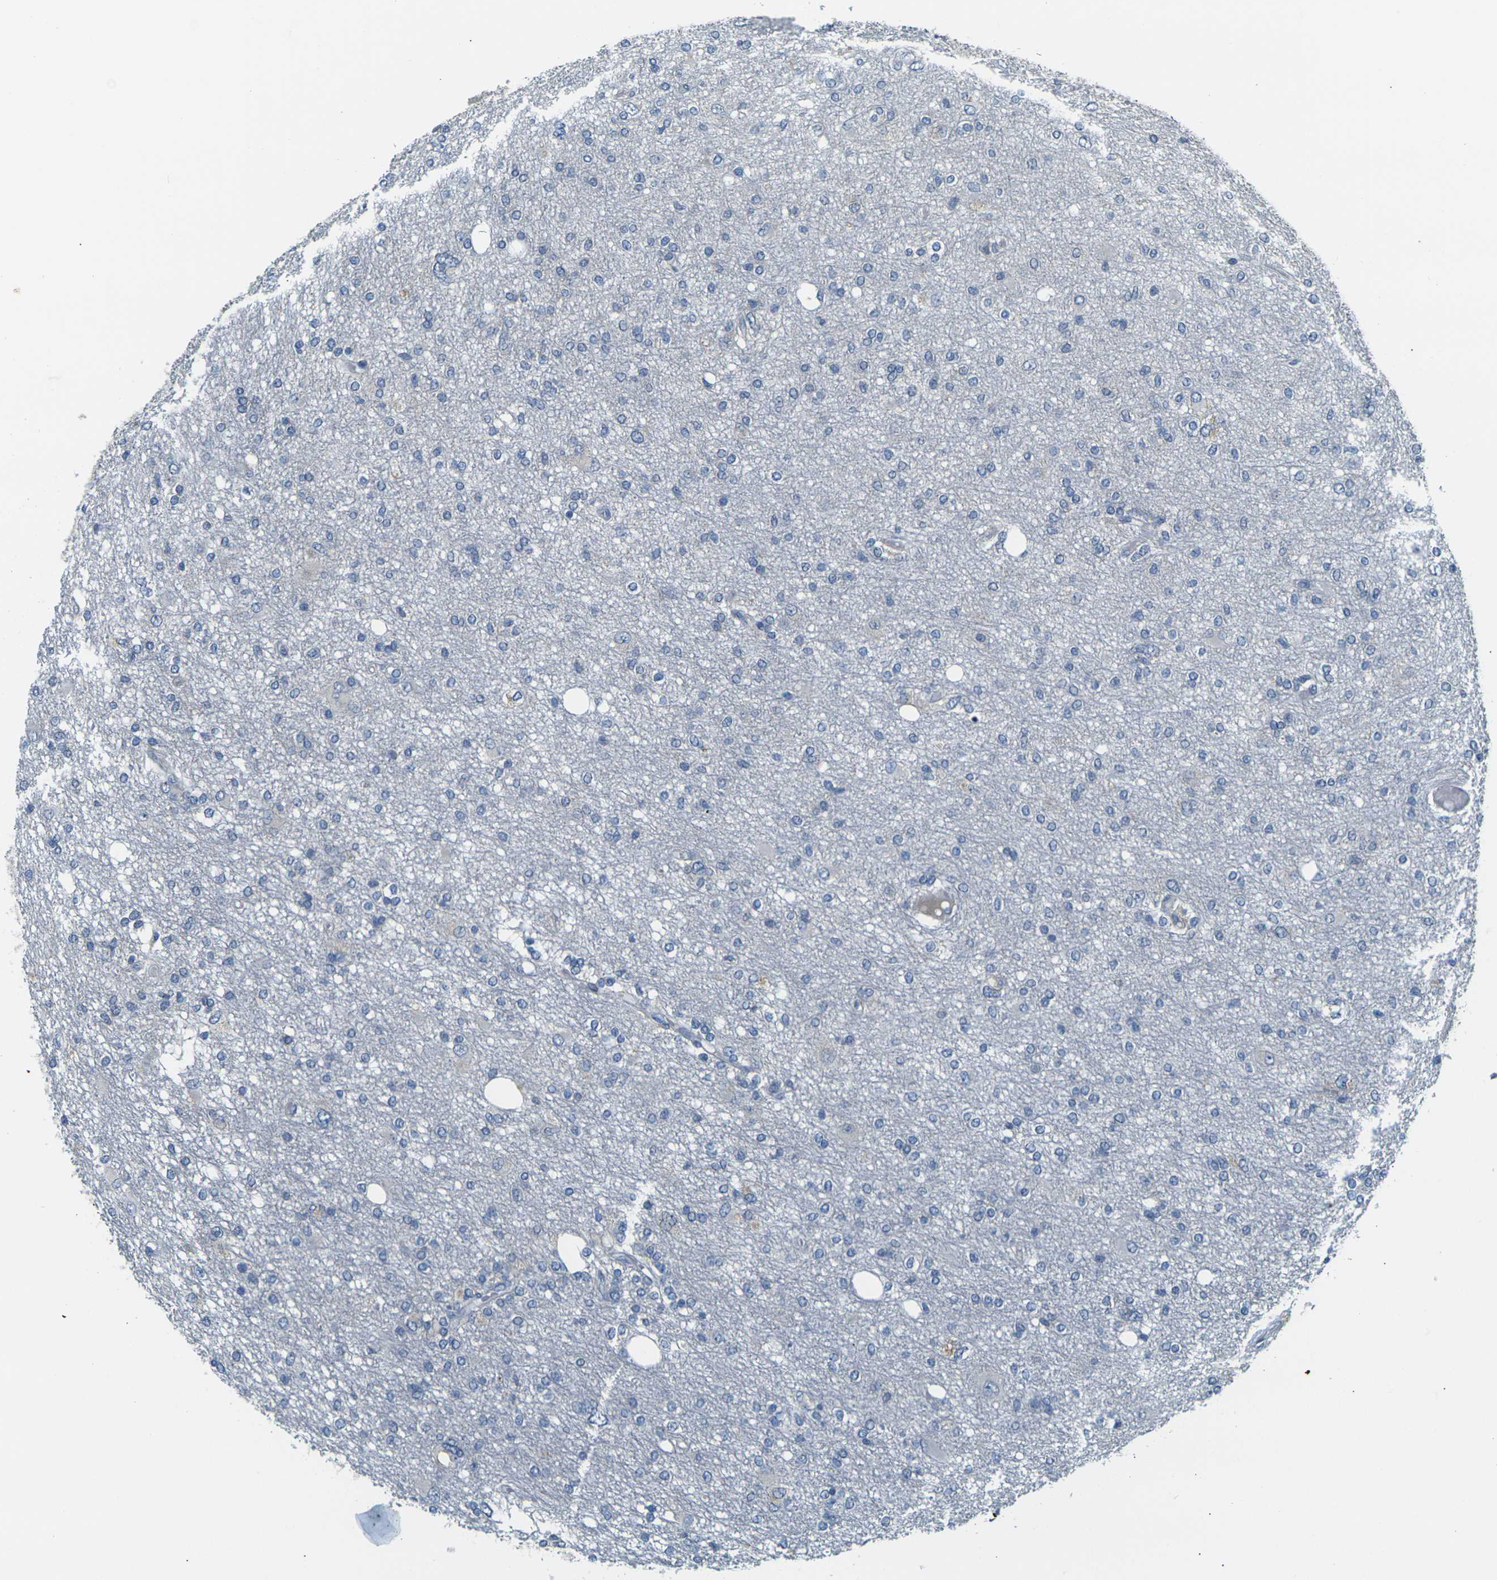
{"staining": {"intensity": "negative", "quantity": "none", "location": "none"}, "tissue": "glioma", "cell_type": "Tumor cells", "image_type": "cancer", "snomed": [{"axis": "morphology", "description": "Glioma, malignant, High grade"}, {"axis": "topography", "description": "Brain"}], "caption": "Tumor cells are negative for protein expression in human glioma. (DAB IHC visualized using brightfield microscopy, high magnification).", "gene": "SHISAL2B", "patient": {"sex": "female", "age": 59}}